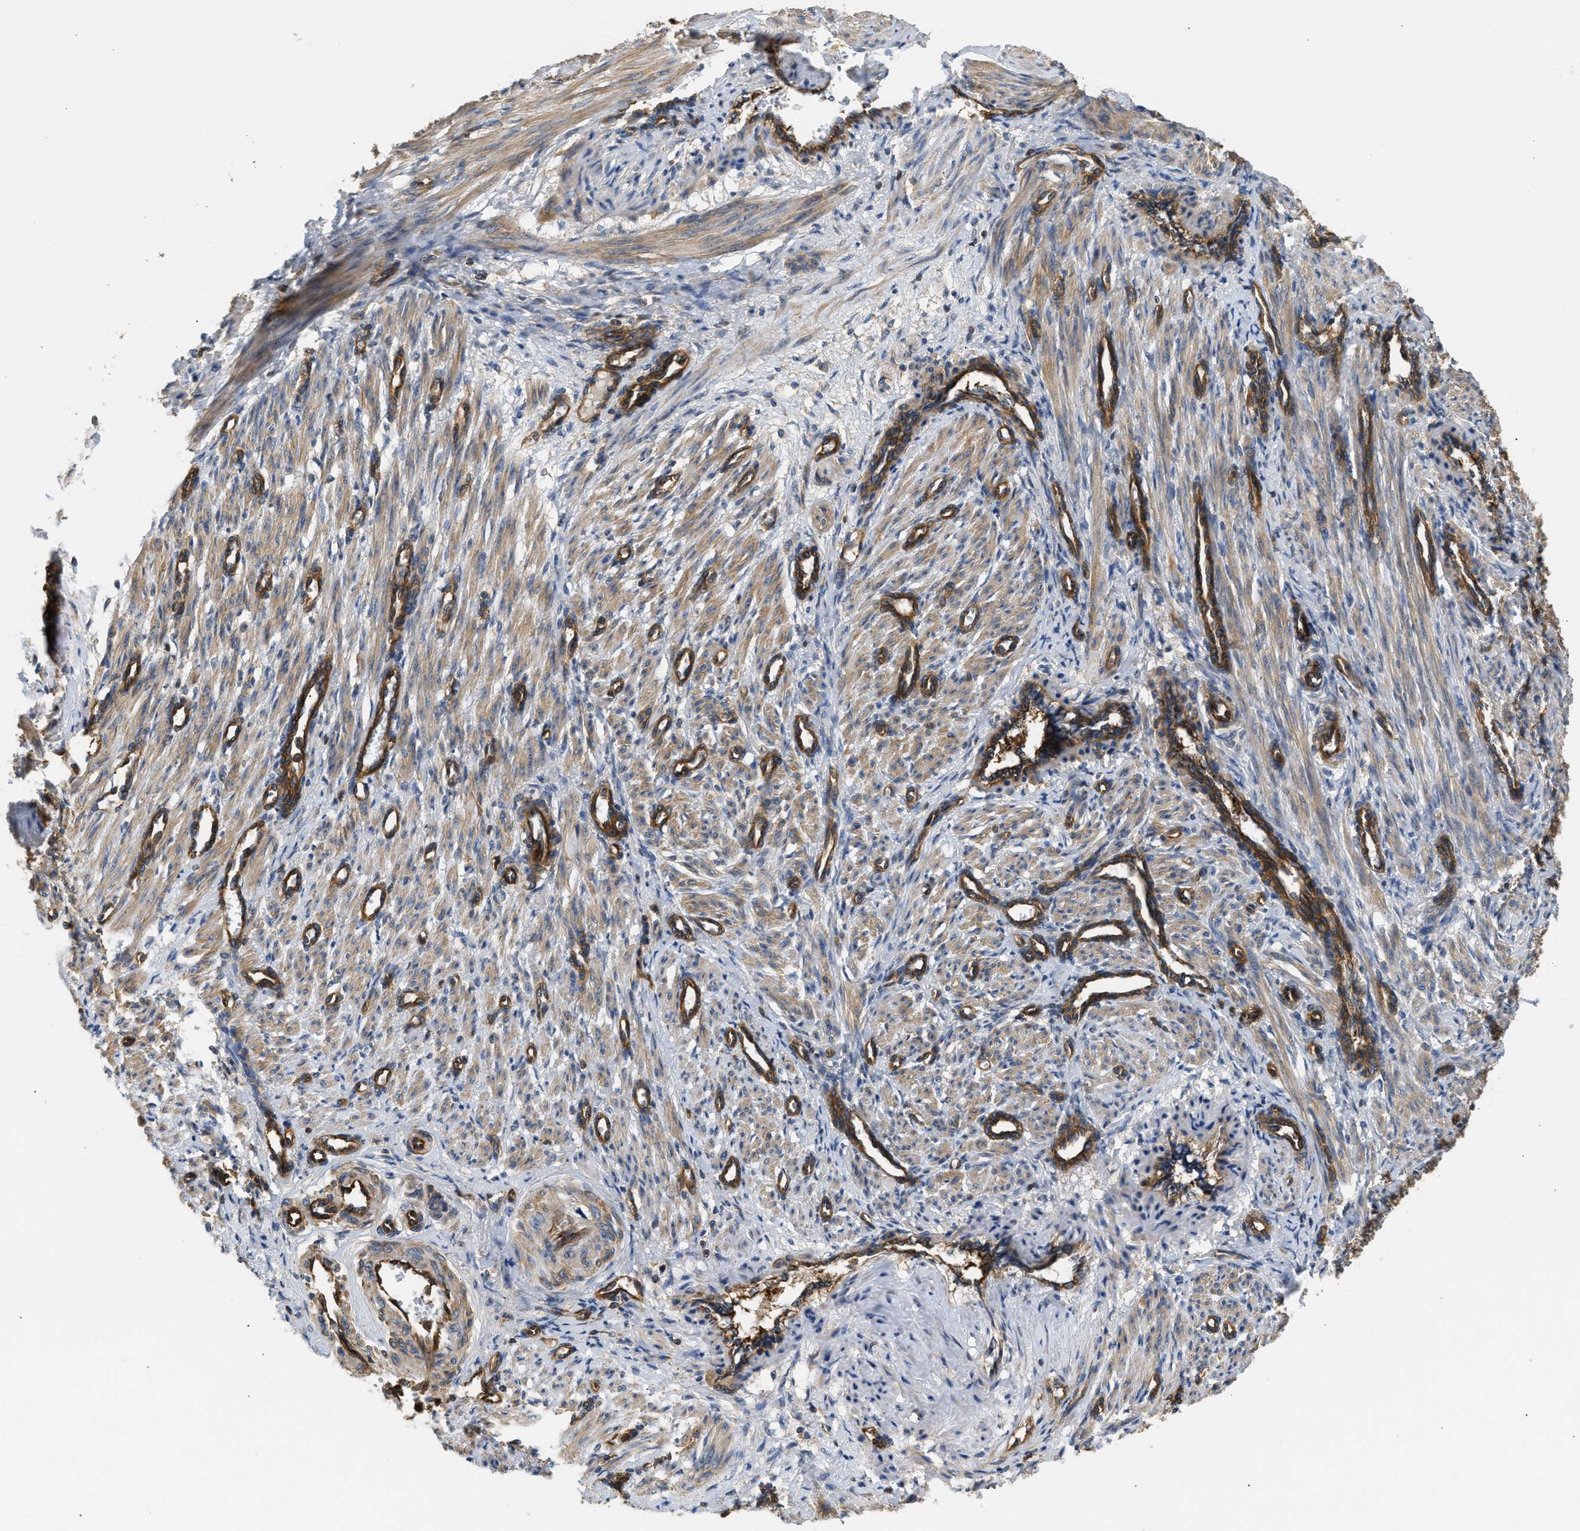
{"staining": {"intensity": "weak", "quantity": ">75%", "location": "cytoplasmic/membranous"}, "tissue": "smooth muscle", "cell_type": "Smooth muscle cells", "image_type": "normal", "snomed": [{"axis": "morphology", "description": "Normal tissue, NOS"}, {"axis": "topography", "description": "Endometrium"}], "caption": "This is an image of immunohistochemistry (IHC) staining of unremarkable smooth muscle, which shows weak expression in the cytoplasmic/membranous of smooth muscle cells.", "gene": "SAMD9L", "patient": {"sex": "female", "age": 33}}